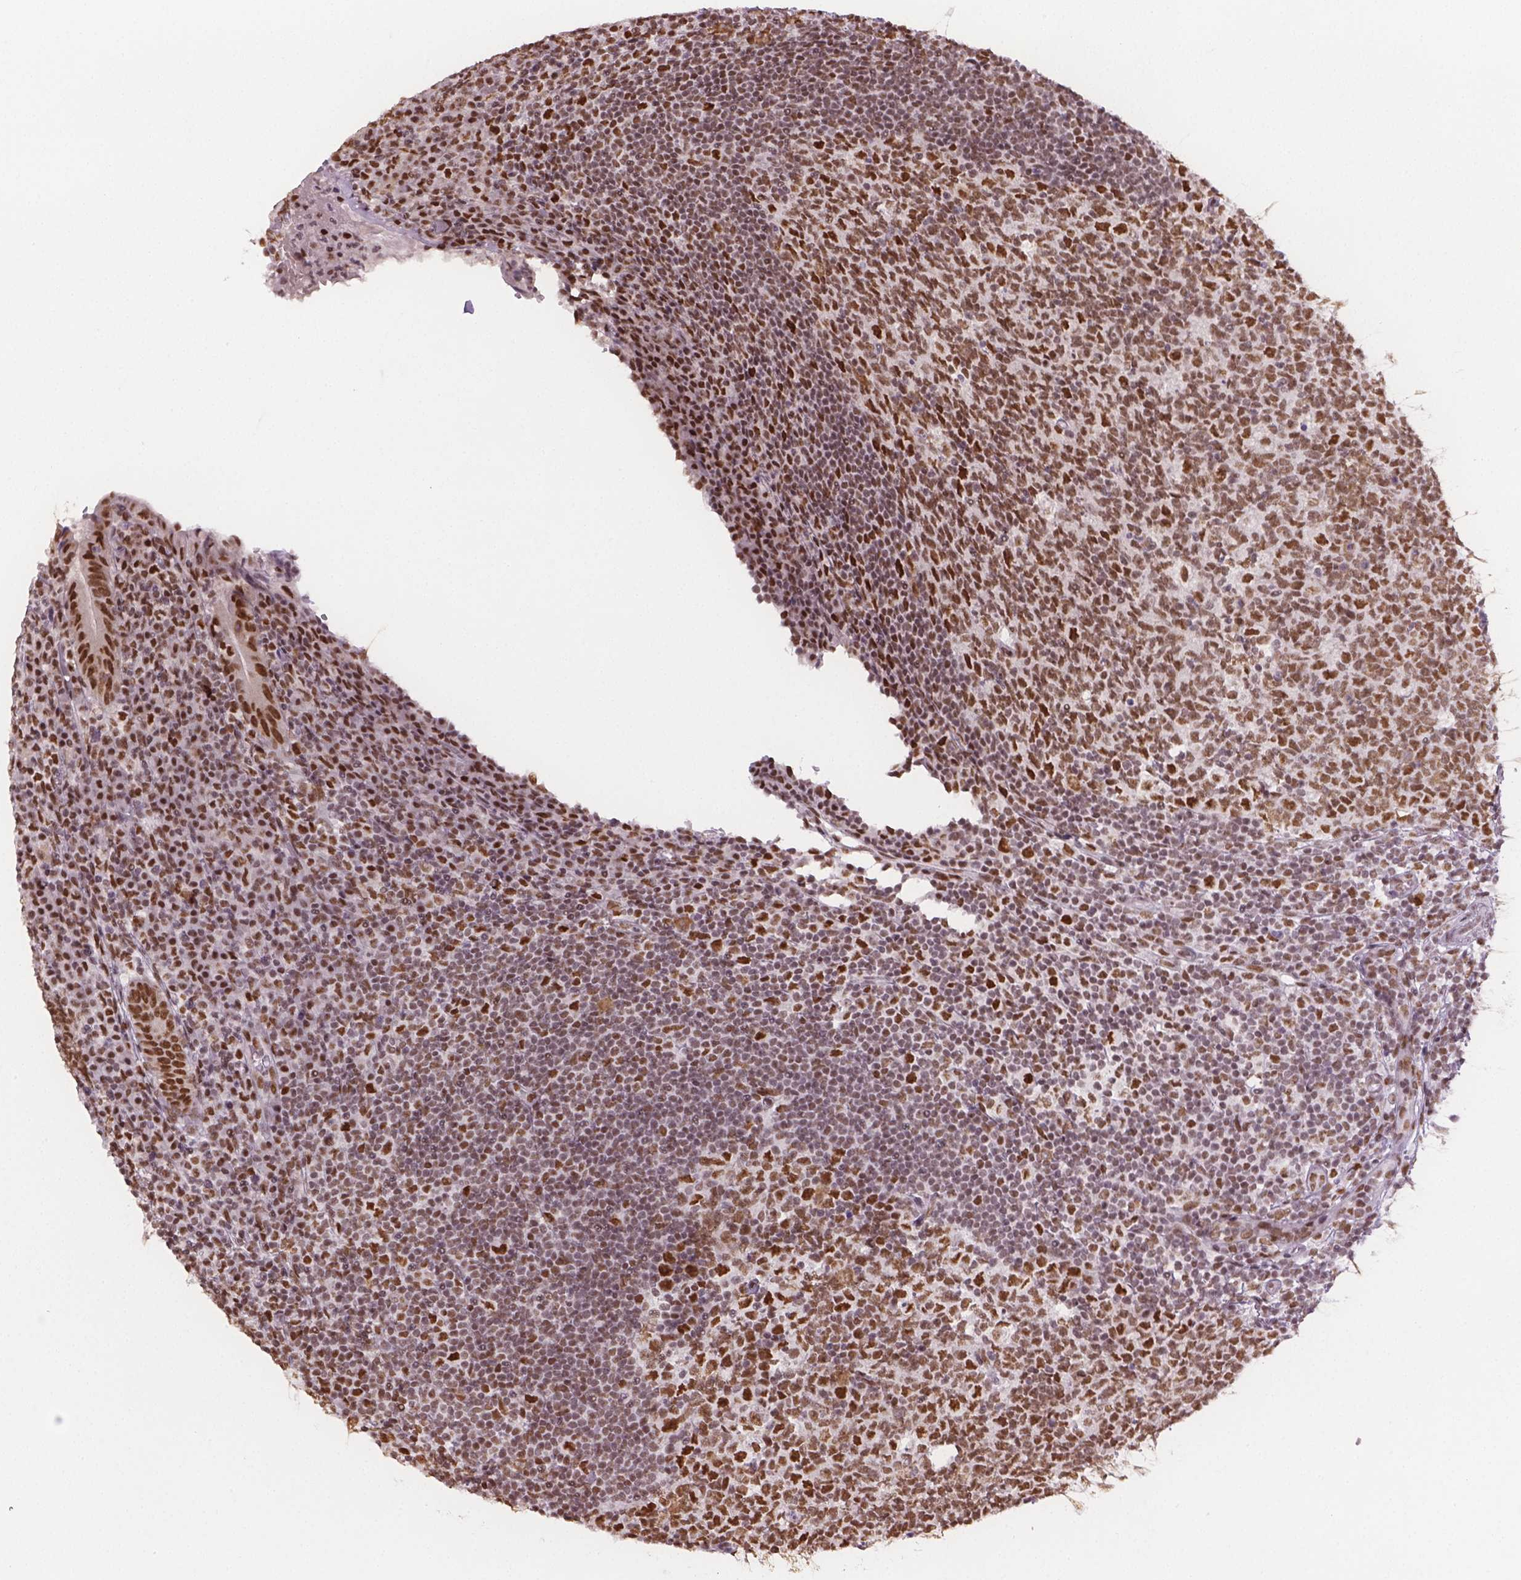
{"staining": {"intensity": "strong", "quantity": ">75%", "location": "nuclear"}, "tissue": "appendix", "cell_type": "Glandular cells", "image_type": "normal", "snomed": [{"axis": "morphology", "description": "Normal tissue, NOS"}, {"axis": "topography", "description": "Appendix"}], "caption": "DAB (3,3'-diaminobenzidine) immunohistochemical staining of unremarkable human appendix exhibits strong nuclear protein expression in approximately >75% of glandular cells. Nuclei are stained in blue.", "gene": "FANCE", "patient": {"sex": "male", "age": 18}}